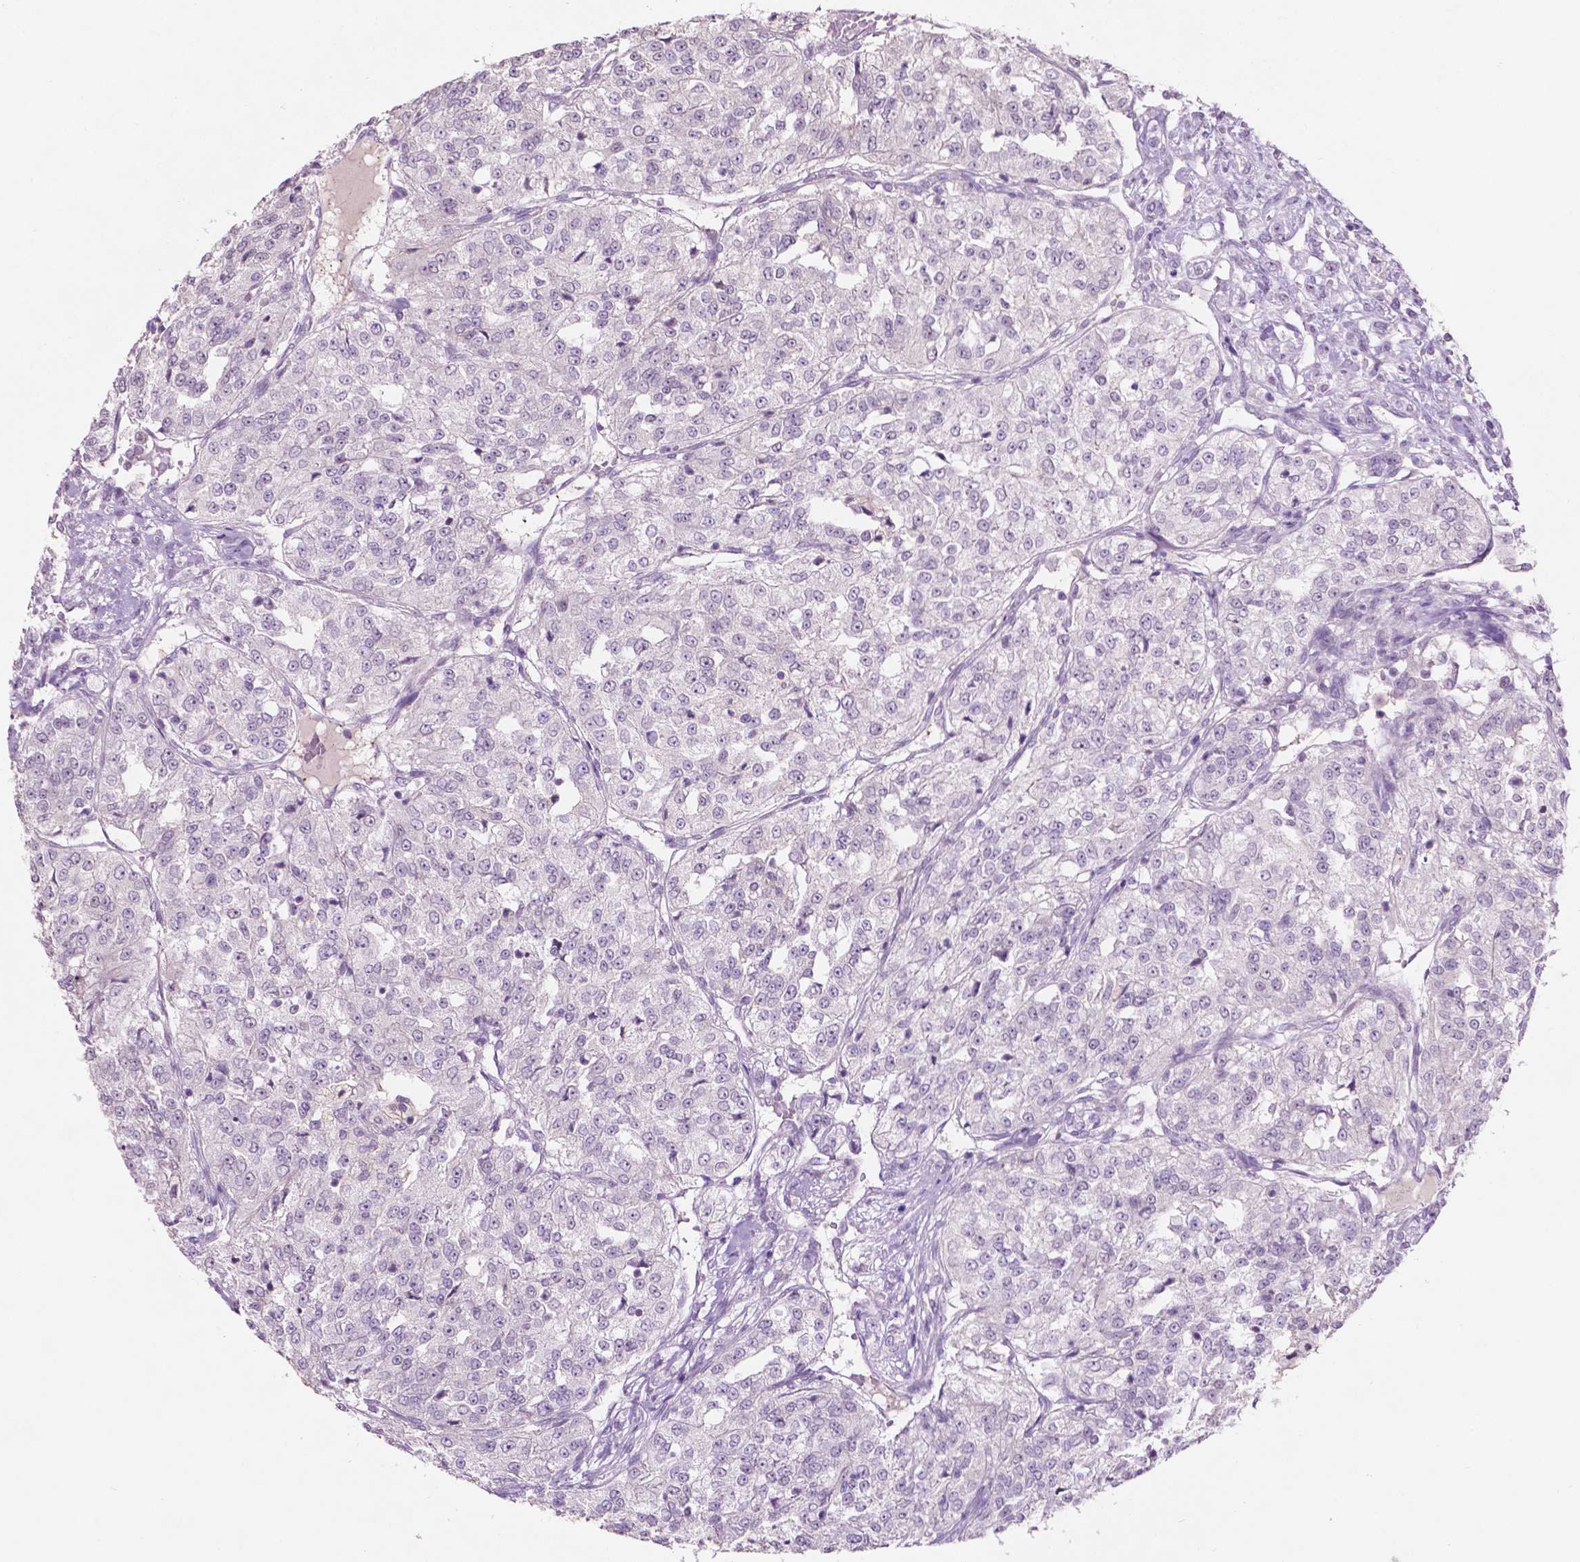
{"staining": {"intensity": "negative", "quantity": "none", "location": "none"}, "tissue": "renal cancer", "cell_type": "Tumor cells", "image_type": "cancer", "snomed": [{"axis": "morphology", "description": "Adenocarcinoma, NOS"}, {"axis": "topography", "description": "Kidney"}], "caption": "Human renal cancer stained for a protein using immunohistochemistry (IHC) reveals no staining in tumor cells.", "gene": "TM6SF2", "patient": {"sex": "female", "age": 63}}